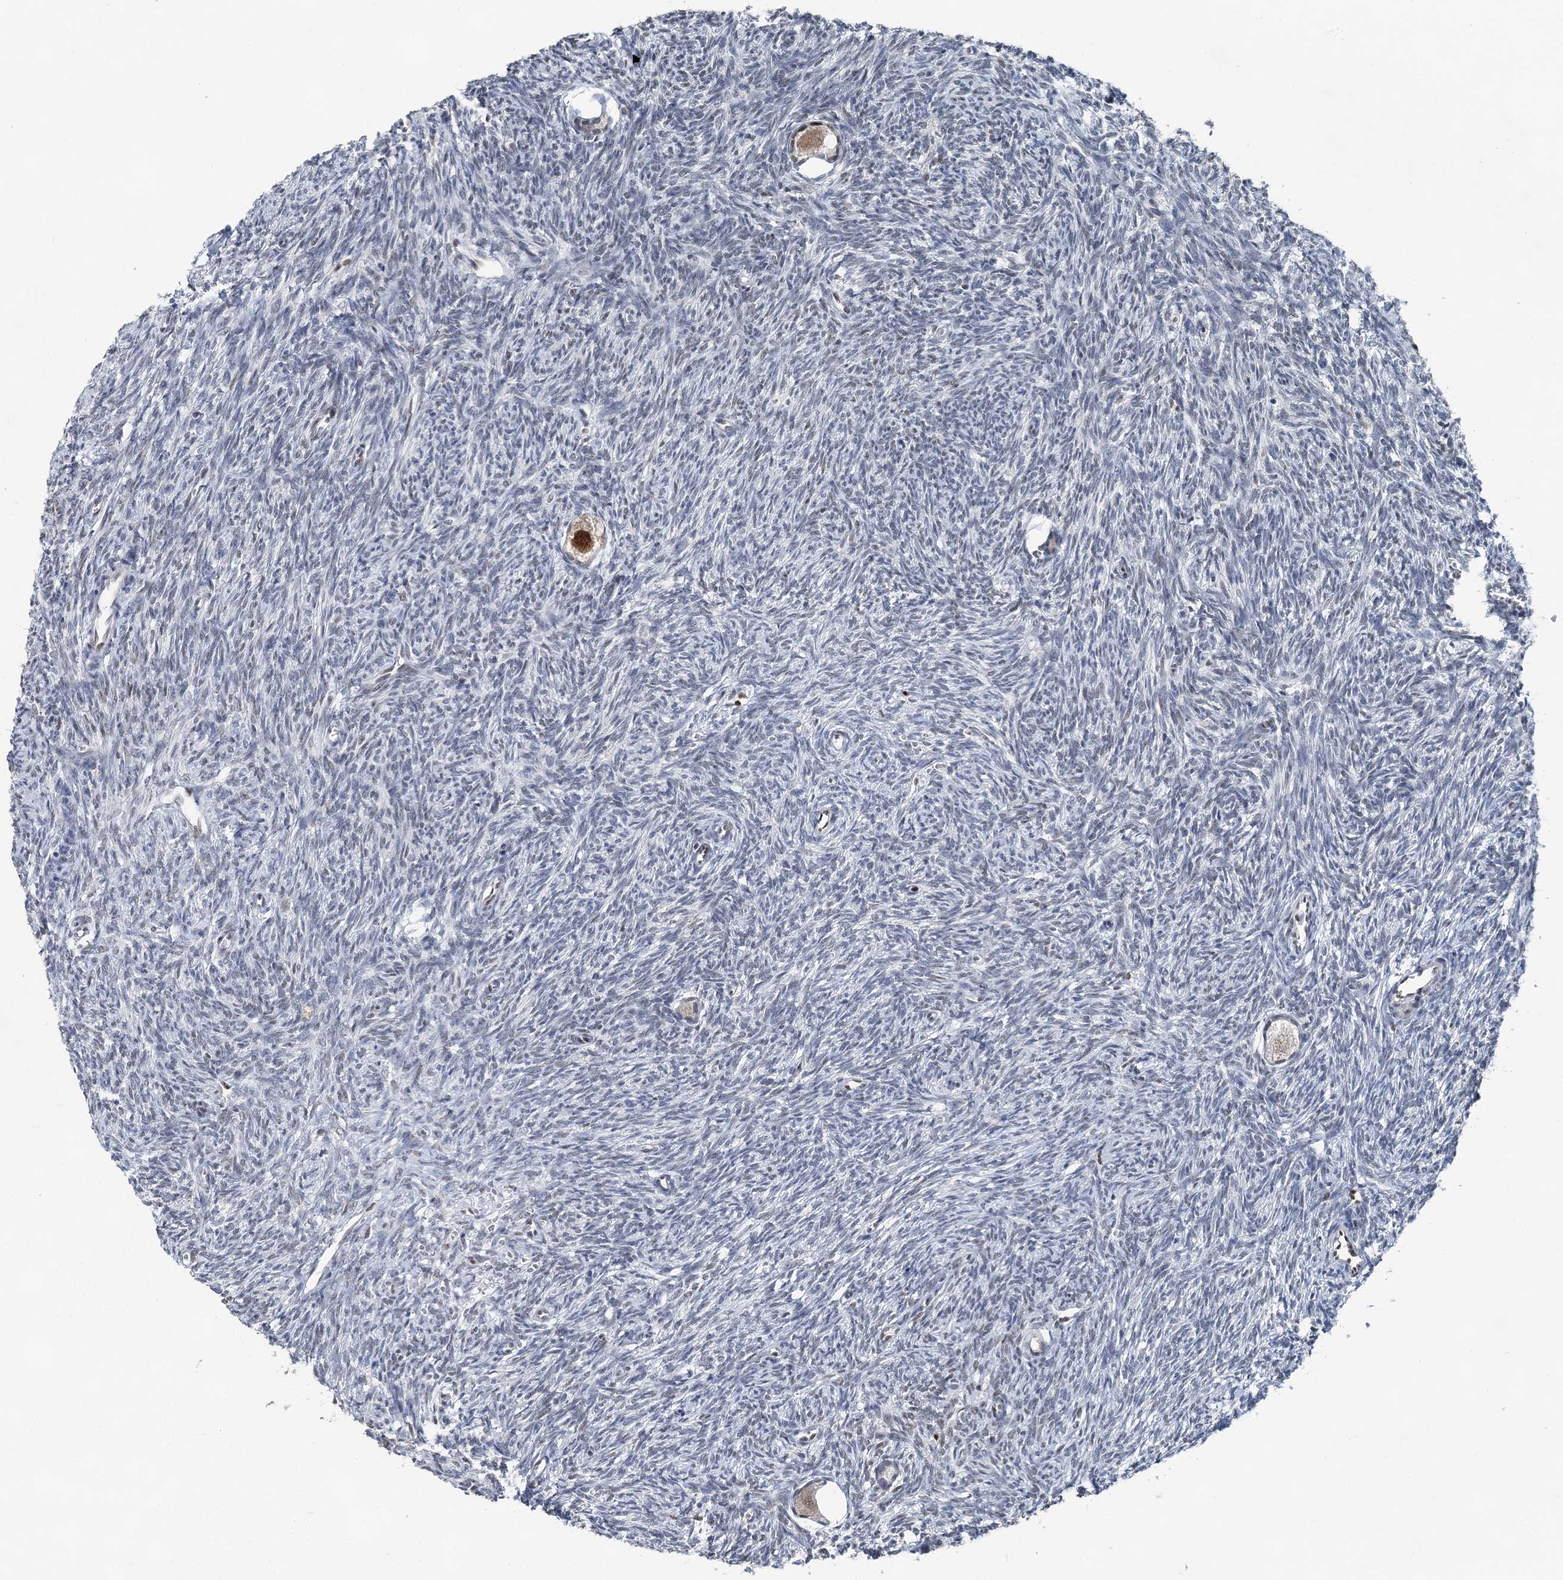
{"staining": {"intensity": "weak", "quantity": ">75%", "location": "nuclear"}, "tissue": "ovary", "cell_type": "Follicle cells", "image_type": "normal", "snomed": [{"axis": "morphology", "description": "Normal tissue, NOS"}, {"axis": "topography", "description": "Ovary"}], "caption": "IHC (DAB) staining of unremarkable ovary displays weak nuclear protein expression in approximately >75% of follicle cells. (Brightfield microscopy of DAB IHC at high magnification).", "gene": "HAT1", "patient": {"sex": "female", "age": 27}}